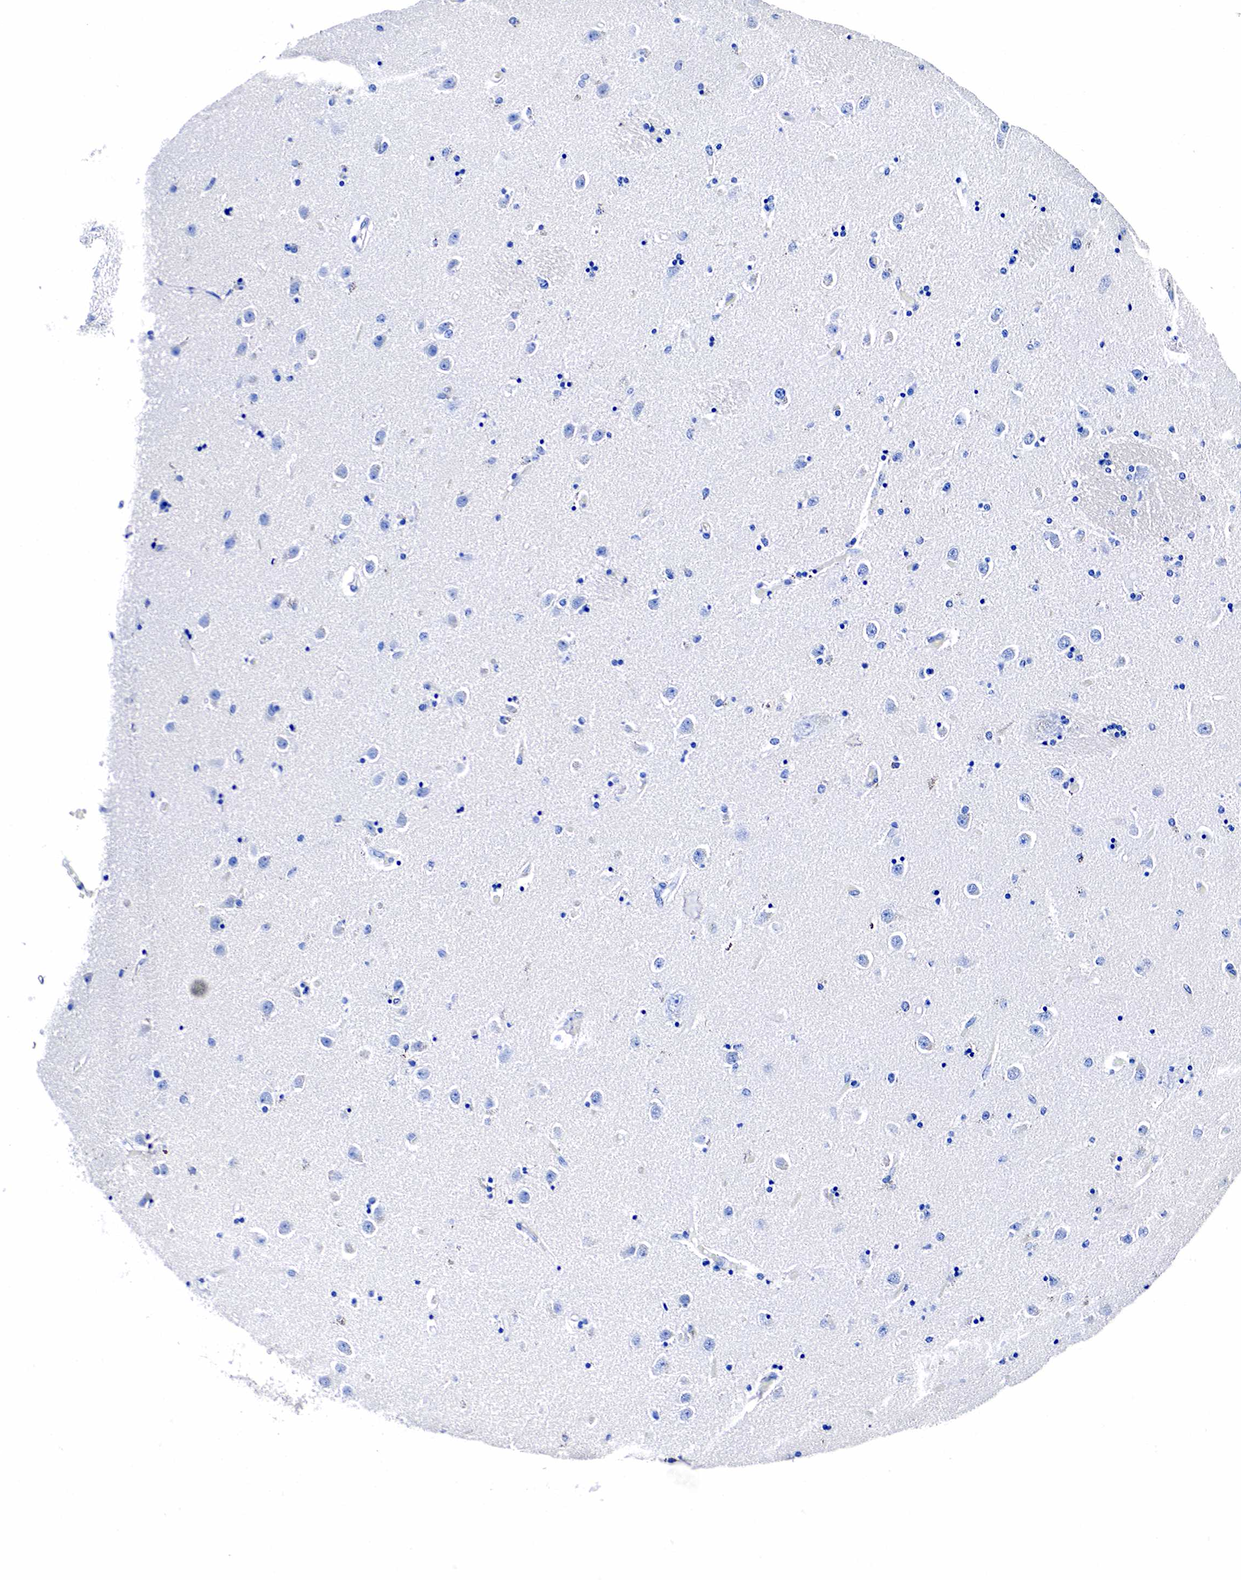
{"staining": {"intensity": "negative", "quantity": "none", "location": "none"}, "tissue": "caudate", "cell_type": "Glial cells", "image_type": "normal", "snomed": [{"axis": "morphology", "description": "Normal tissue, NOS"}, {"axis": "topography", "description": "Lateral ventricle wall"}], "caption": "High magnification brightfield microscopy of unremarkable caudate stained with DAB (3,3'-diaminobenzidine) (brown) and counterstained with hematoxylin (blue): glial cells show no significant positivity. (Stains: DAB IHC with hematoxylin counter stain, Microscopy: brightfield microscopy at high magnification).", "gene": "GAST", "patient": {"sex": "female", "age": 54}}